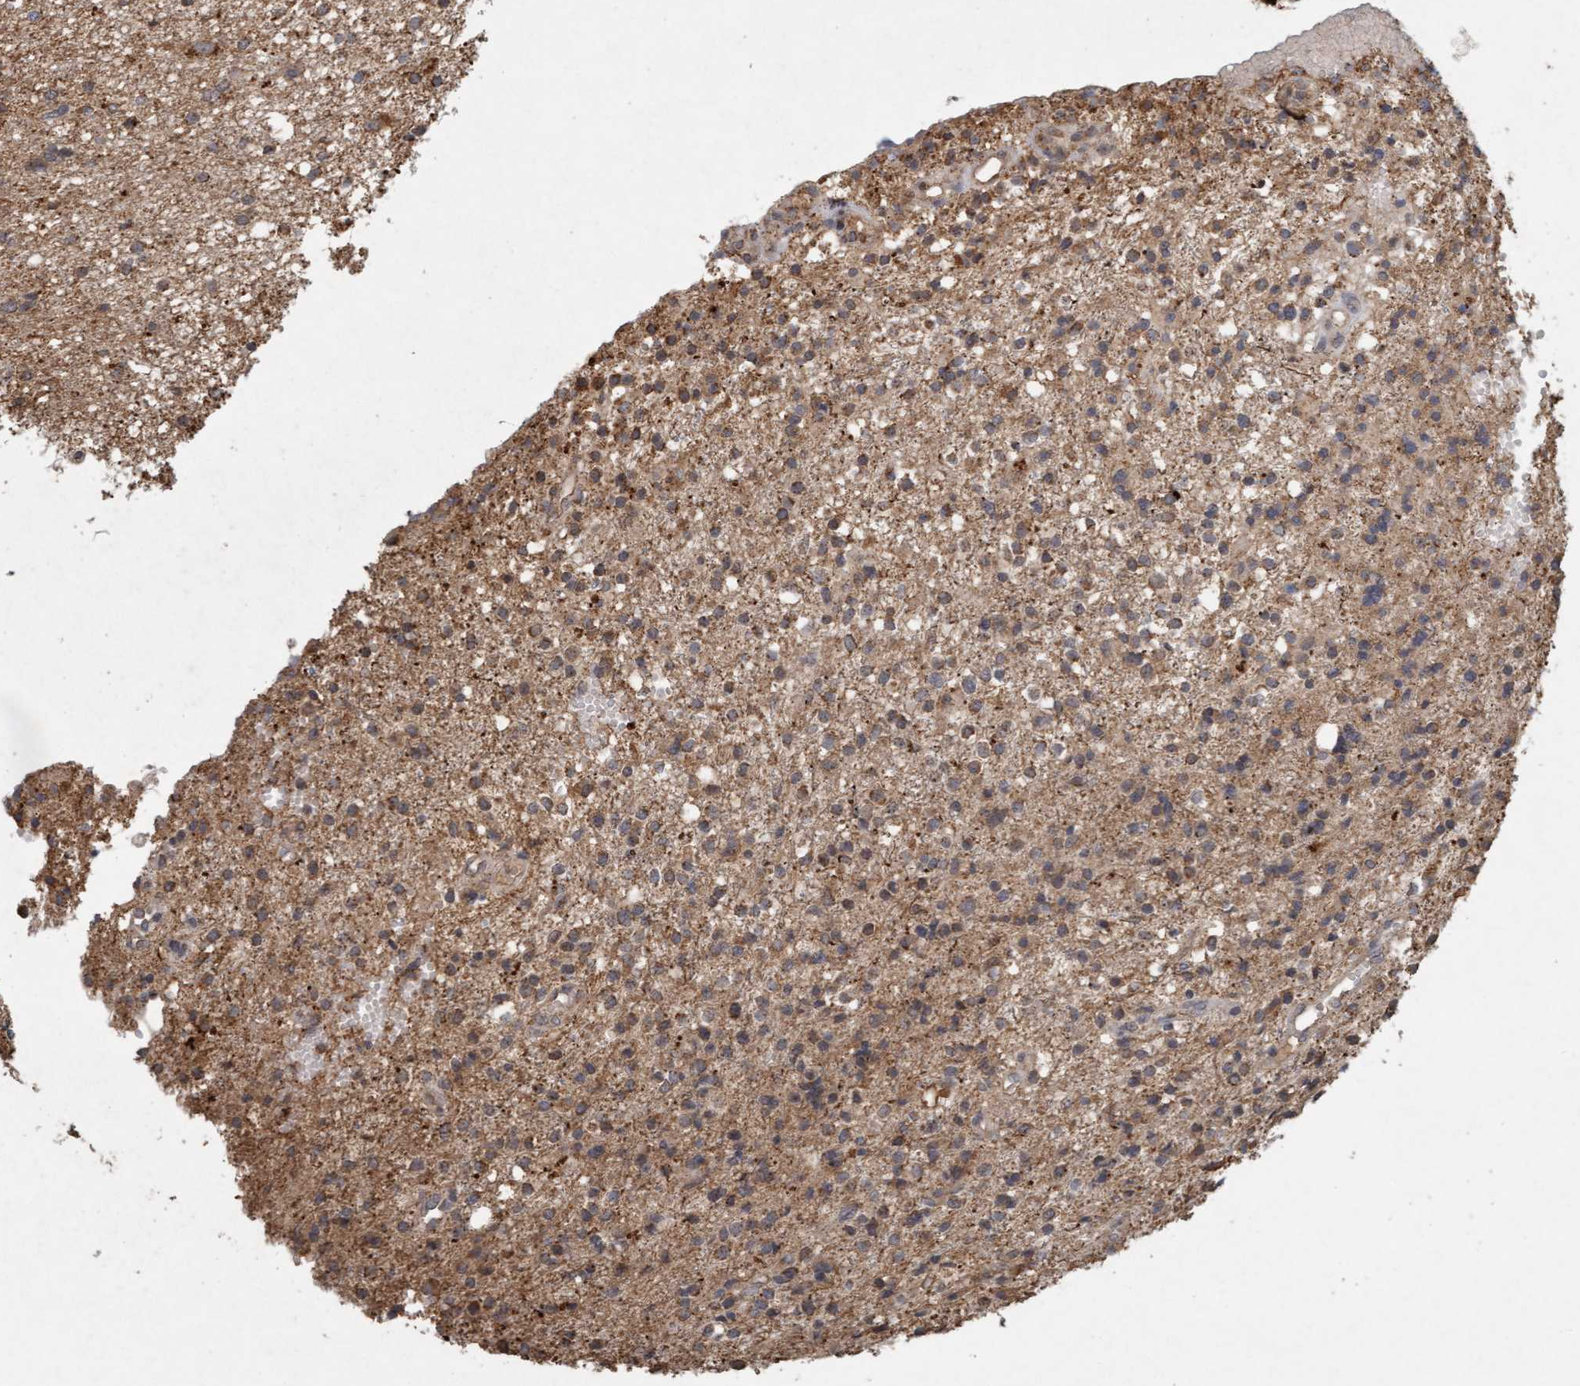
{"staining": {"intensity": "moderate", "quantity": "25%-75%", "location": "cytoplasmic/membranous"}, "tissue": "glioma", "cell_type": "Tumor cells", "image_type": "cancer", "snomed": [{"axis": "morphology", "description": "Glioma, malignant, High grade"}, {"axis": "topography", "description": "Brain"}], "caption": "About 25%-75% of tumor cells in high-grade glioma (malignant) demonstrate moderate cytoplasmic/membranous protein positivity as visualized by brown immunohistochemical staining.", "gene": "VSIG8", "patient": {"sex": "female", "age": 59}}